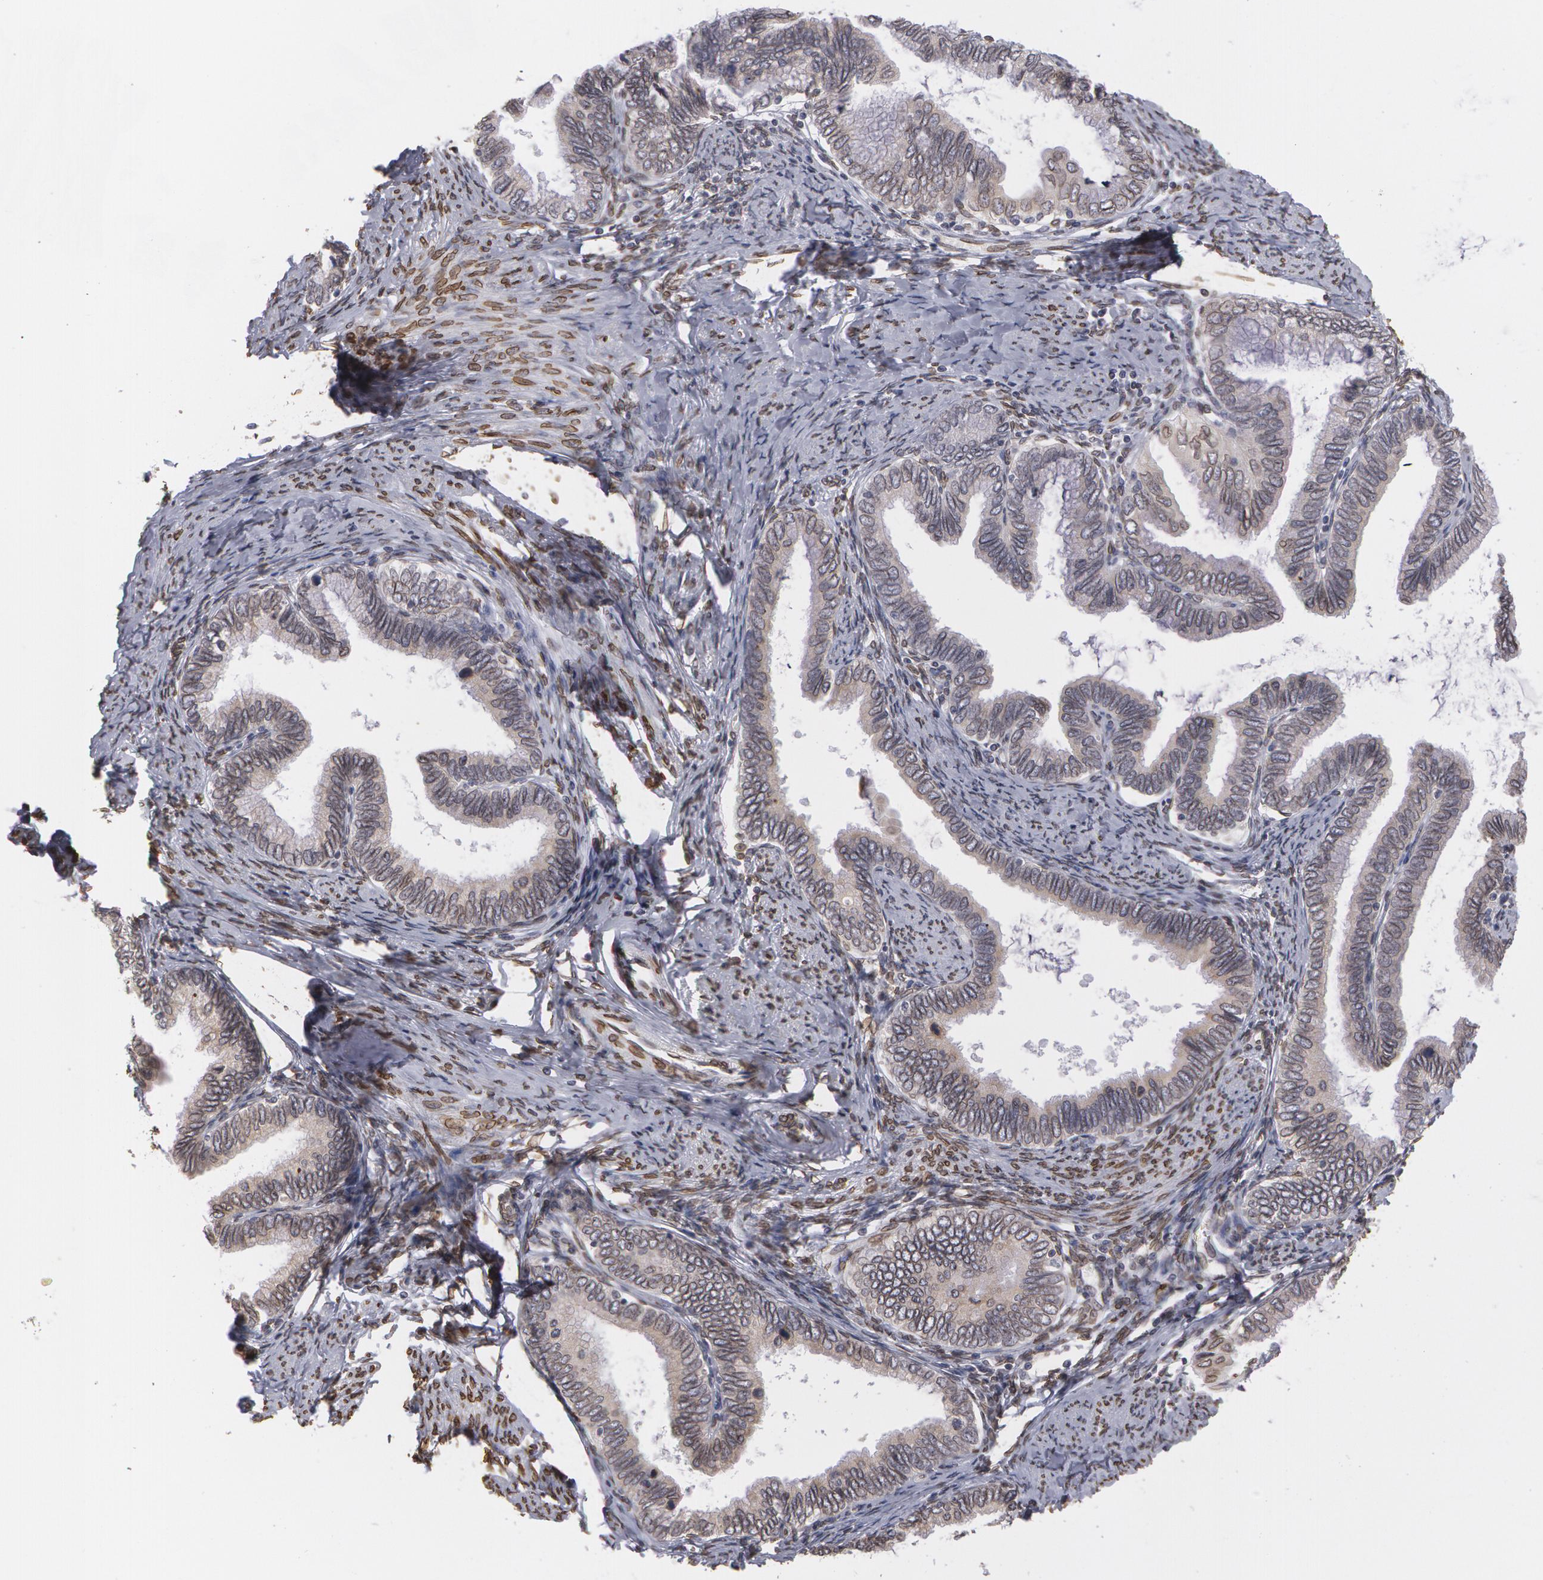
{"staining": {"intensity": "negative", "quantity": "none", "location": "none"}, "tissue": "cervical cancer", "cell_type": "Tumor cells", "image_type": "cancer", "snomed": [{"axis": "morphology", "description": "Adenocarcinoma, NOS"}, {"axis": "topography", "description": "Cervix"}], "caption": "There is no significant expression in tumor cells of cervical cancer (adenocarcinoma).", "gene": "EMD", "patient": {"sex": "female", "age": 49}}